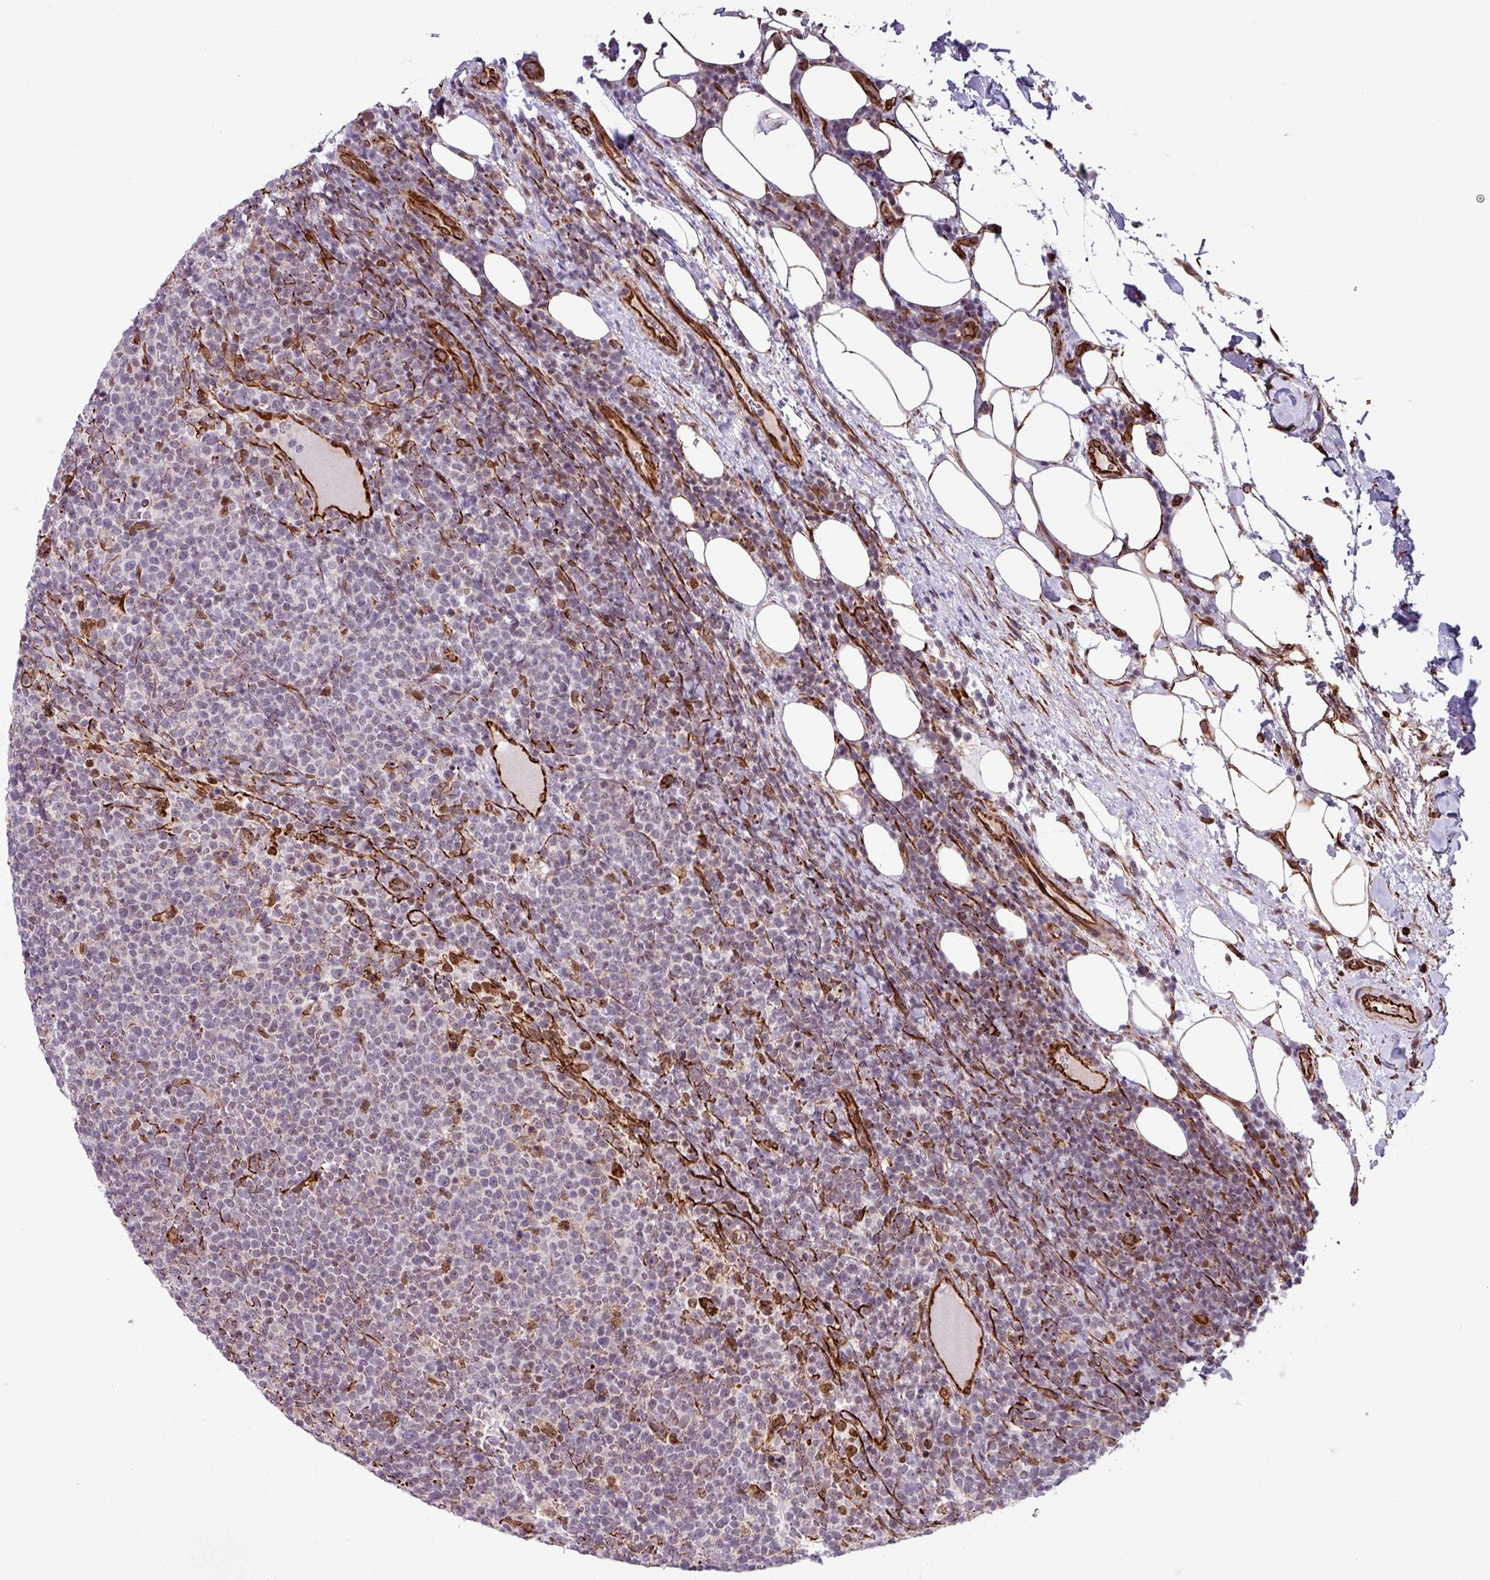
{"staining": {"intensity": "negative", "quantity": "none", "location": "none"}, "tissue": "lymphoma", "cell_type": "Tumor cells", "image_type": "cancer", "snomed": [{"axis": "morphology", "description": "Malignant lymphoma, non-Hodgkin's type, High grade"}, {"axis": "topography", "description": "Lymph node"}], "caption": "Immunohistochemistry micrograph of neoplastic tissue: human lymphoma stained with DAB (3,3'-diaminobenzidine) shows no significant protein expression in tumor cells.", "gene": "CHD3", "patient": {"sex": "male", "age": 61}}